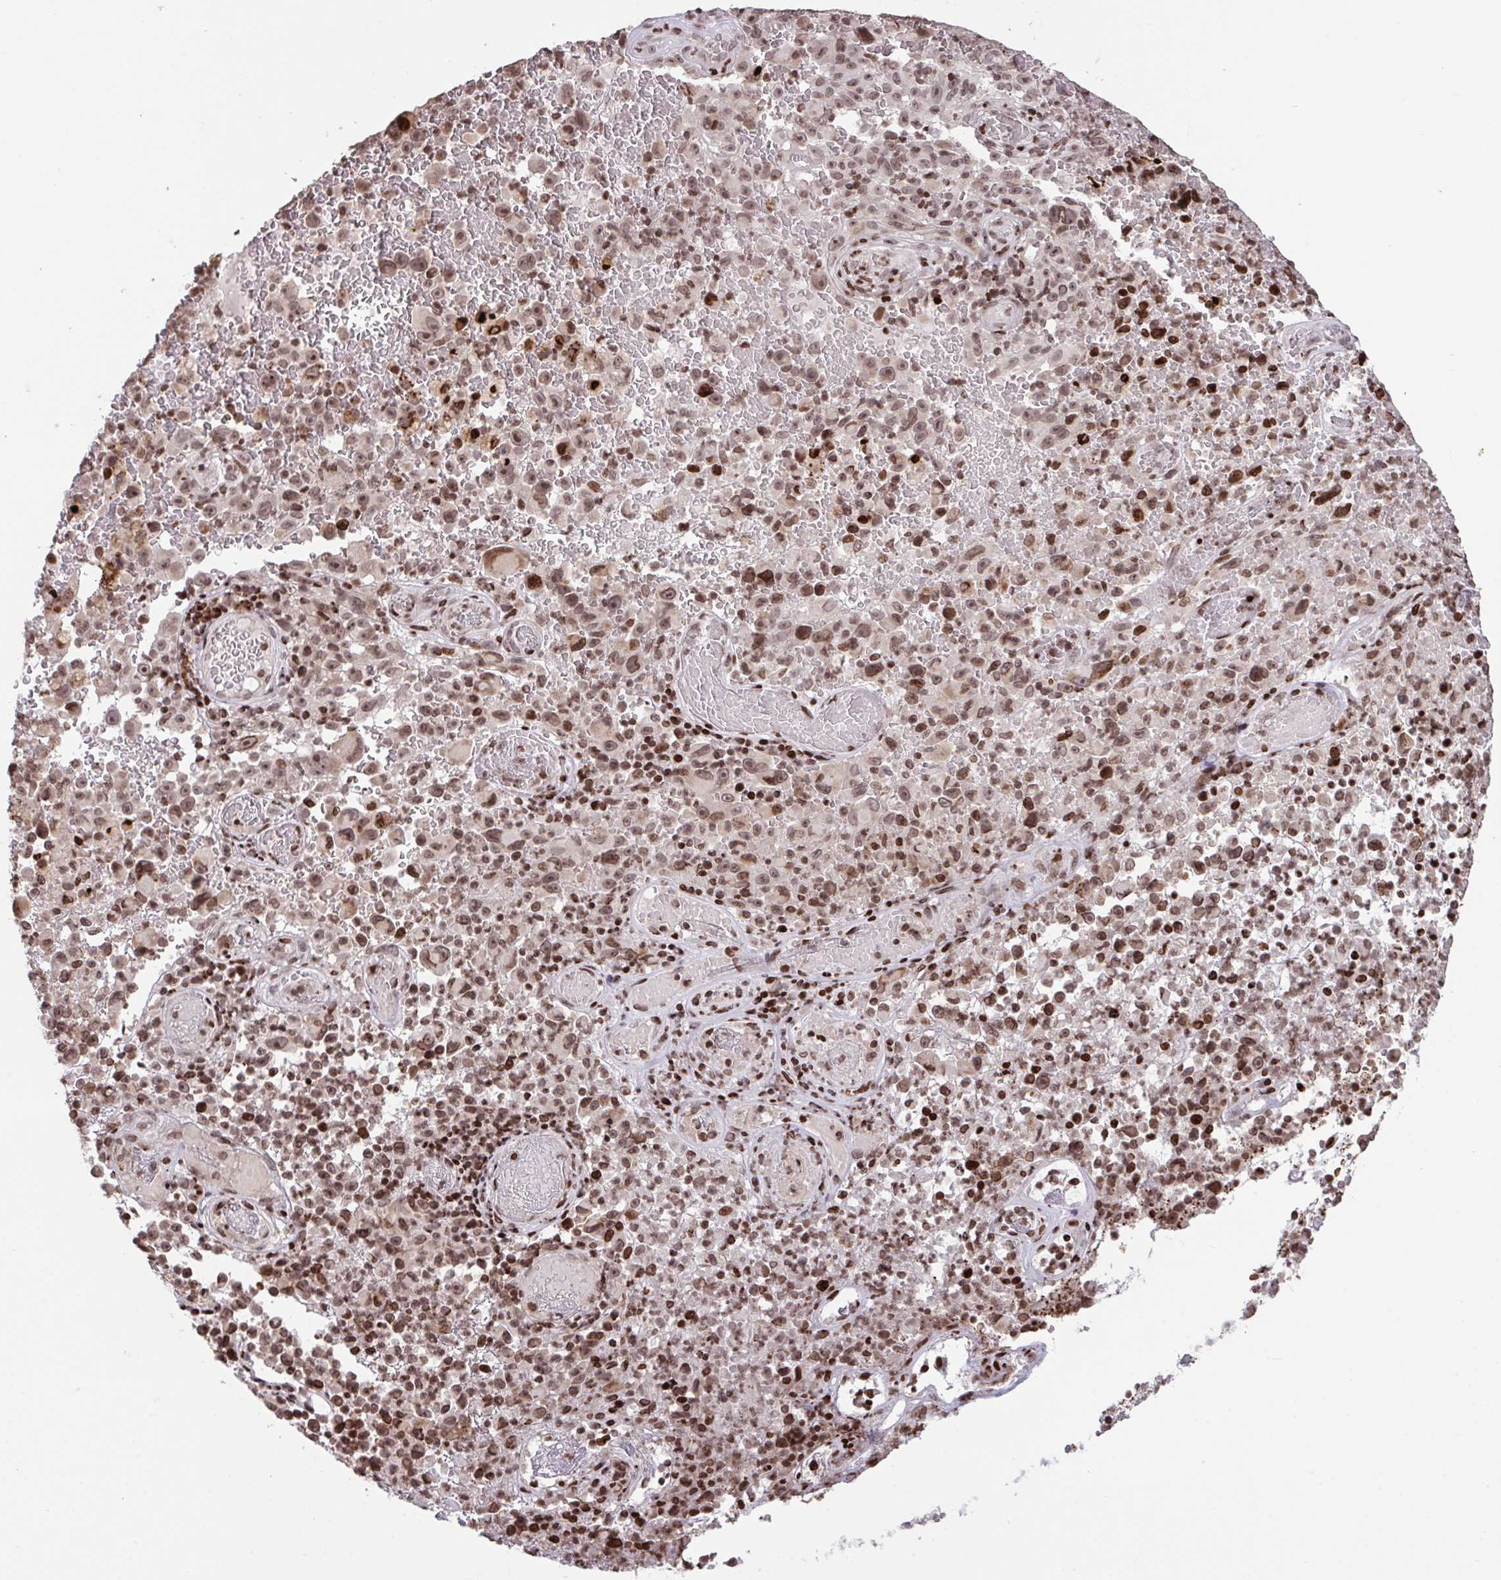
{"staining": {"intensity": "moderate", "quantity": ">75%", "location": "nuclear"}, "tissue": "melanoma", "cell_type": "Tumor cells", "image_type": "cancer", "snomed": [{"axis": "morphology", "description": "Malignant melanoma, NOS"}, {"axis": "topography", "description": "Skin"}], "caption": "A brown stain highlights moderate nuclear positivity of a protein in melanoma tumor cells. (DAB (3,3'-diaminobenzidine) = brown stain, brightfield microscopy at high magnification).", "gene": "NIP7", "patient": {"sex": "female", "age": 82}}